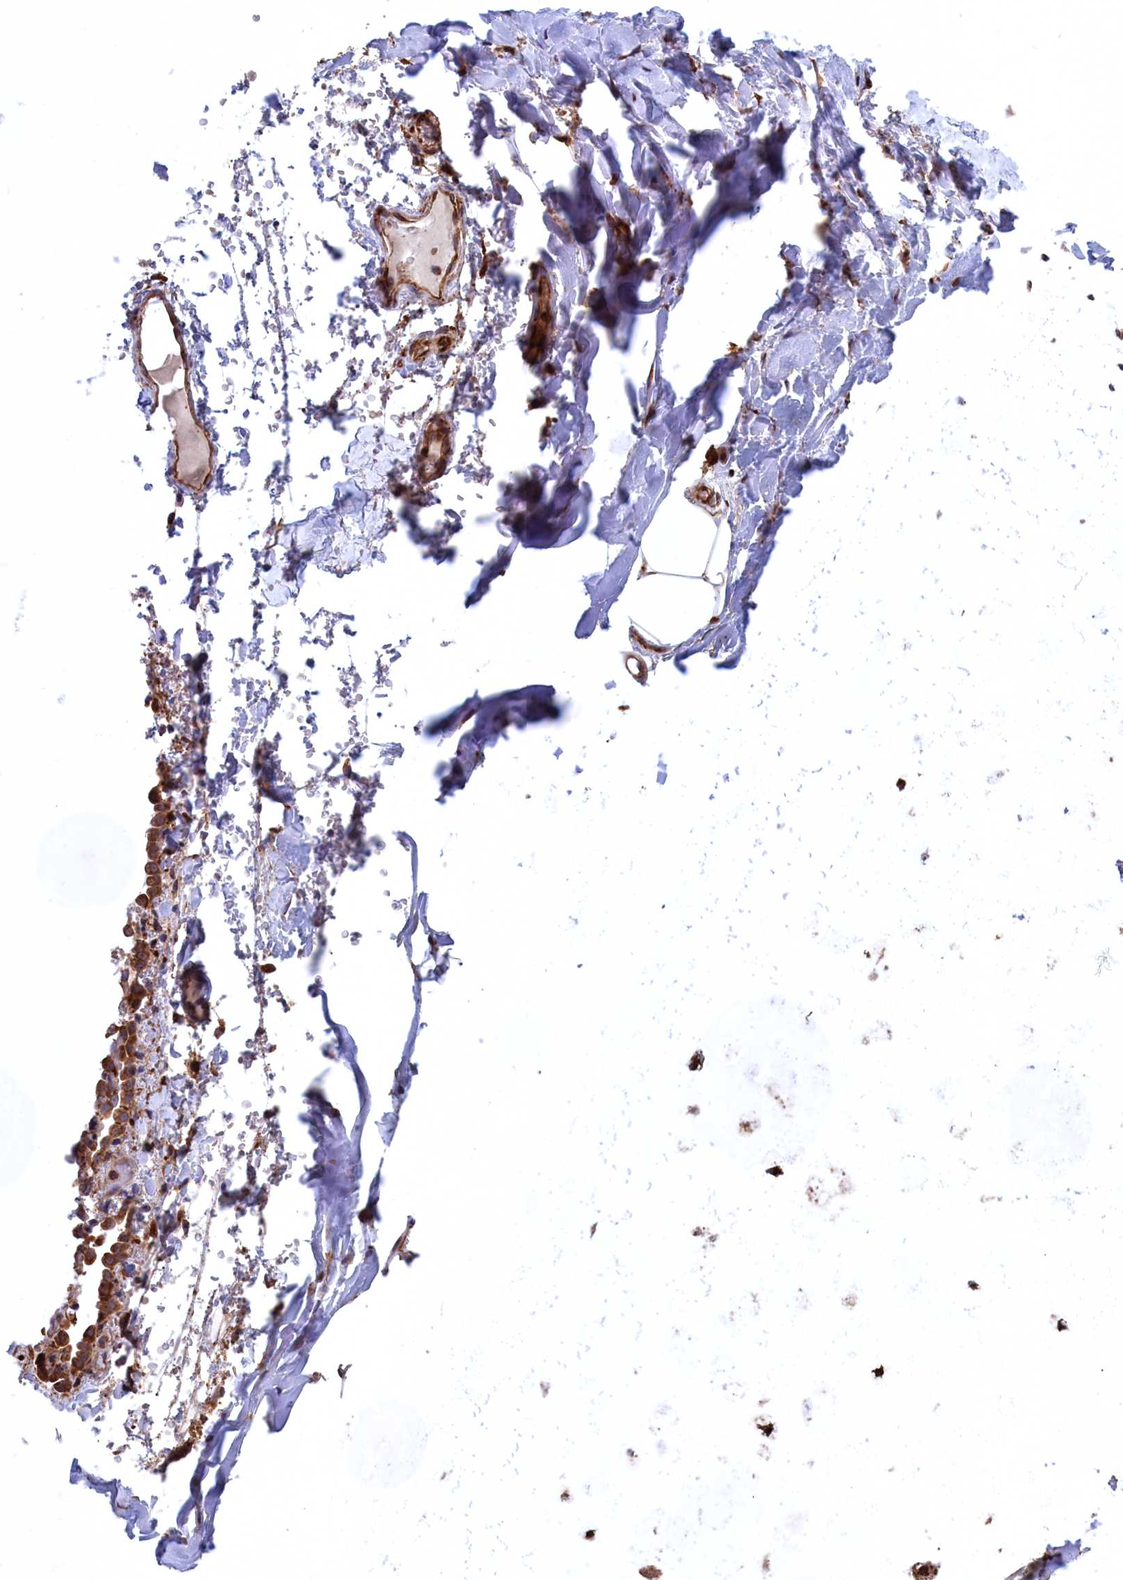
{"staining": {"intensity": "moderate", "quantity": ">75%", "location": "cytoplasmic/membranous"}, "tissue": "adipose tissue", "cell_type": "Adipocytes", "image_type": "normal", "snomed": [{"axis": "morphology", "description": "Normal tissue, NOS"}, {"axis": "topography", "description": "Lymph node"}, {"axis": "topography", "description": "Cartilage tissue"}, {"axis": "topography", "description": "Bronchus"}], "caption": "The histopathology image demonstrates immunohistochemical staining of unremarkable adipose tissue. There is moderate cytoplasmic/membranous positivity is seen in approximately >75% of adipocytes. (Brightfield microscopy of DAB IHC at high magnification).", "gene": "PLA2G4C", "patient": {"sex": "male", "age": 63}}